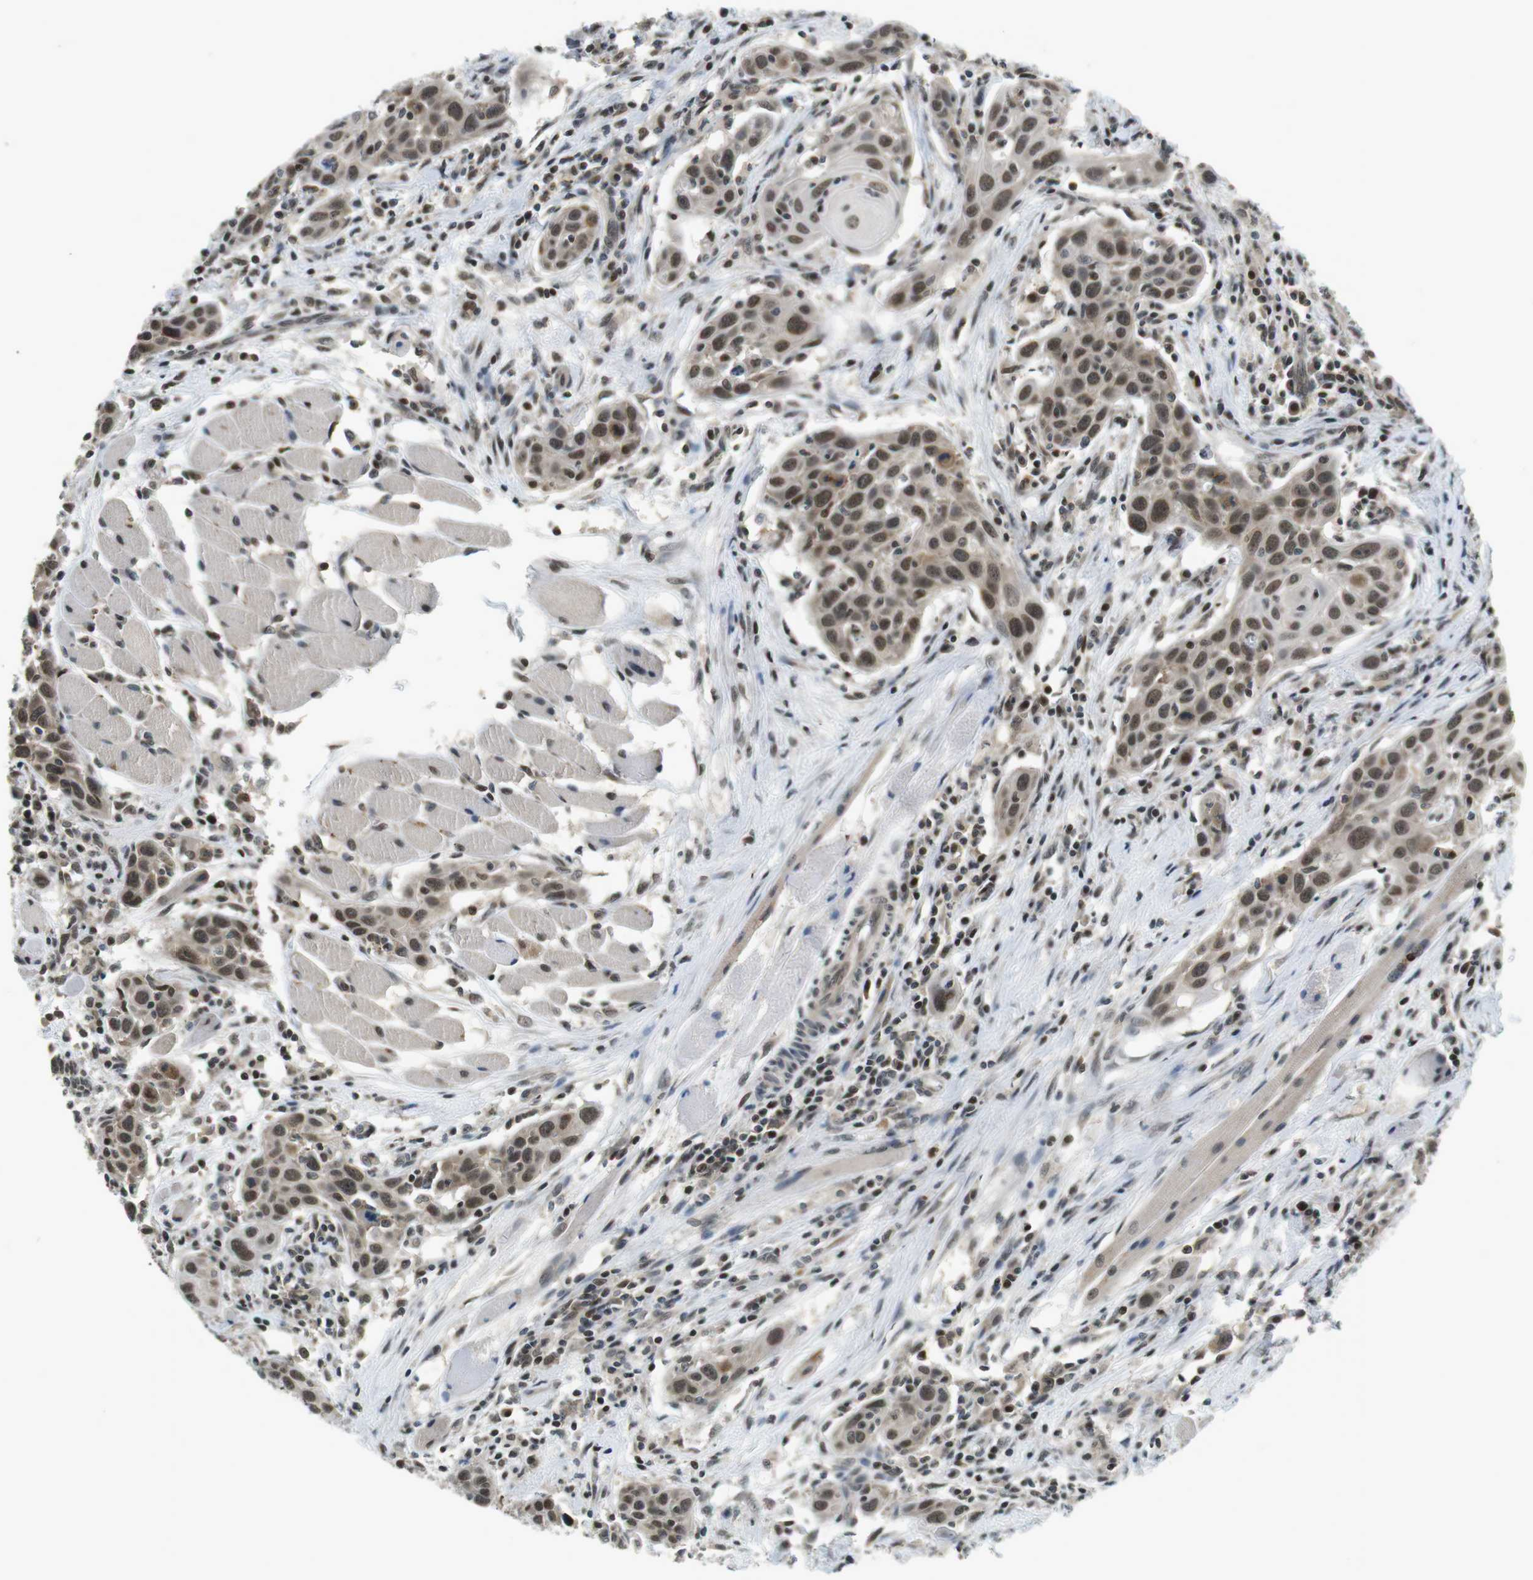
{"staining": {"intensity": "moderate", "quantity": ">75%", "location": "nuclear"}, "tissue": "head and neck cancer", "cell_type": "Tumor cells", "image_type": "cancer", "snomed": [{"axis": "morphology", "description": "Squamous cell carcinoma, NOS"}, {"axis": "topography", "description": "Oral tissue"}, {"axis": "topography", "description": "Head-Neck"}], "caption": "Protein expression analysis of squamous cell carcinoma (head and neck) demonstrates moderate nuclear positivity in approximately >75% of tumor cells.", "gene": "NEK4", "patient": {"sex": "female", "age": 50}}